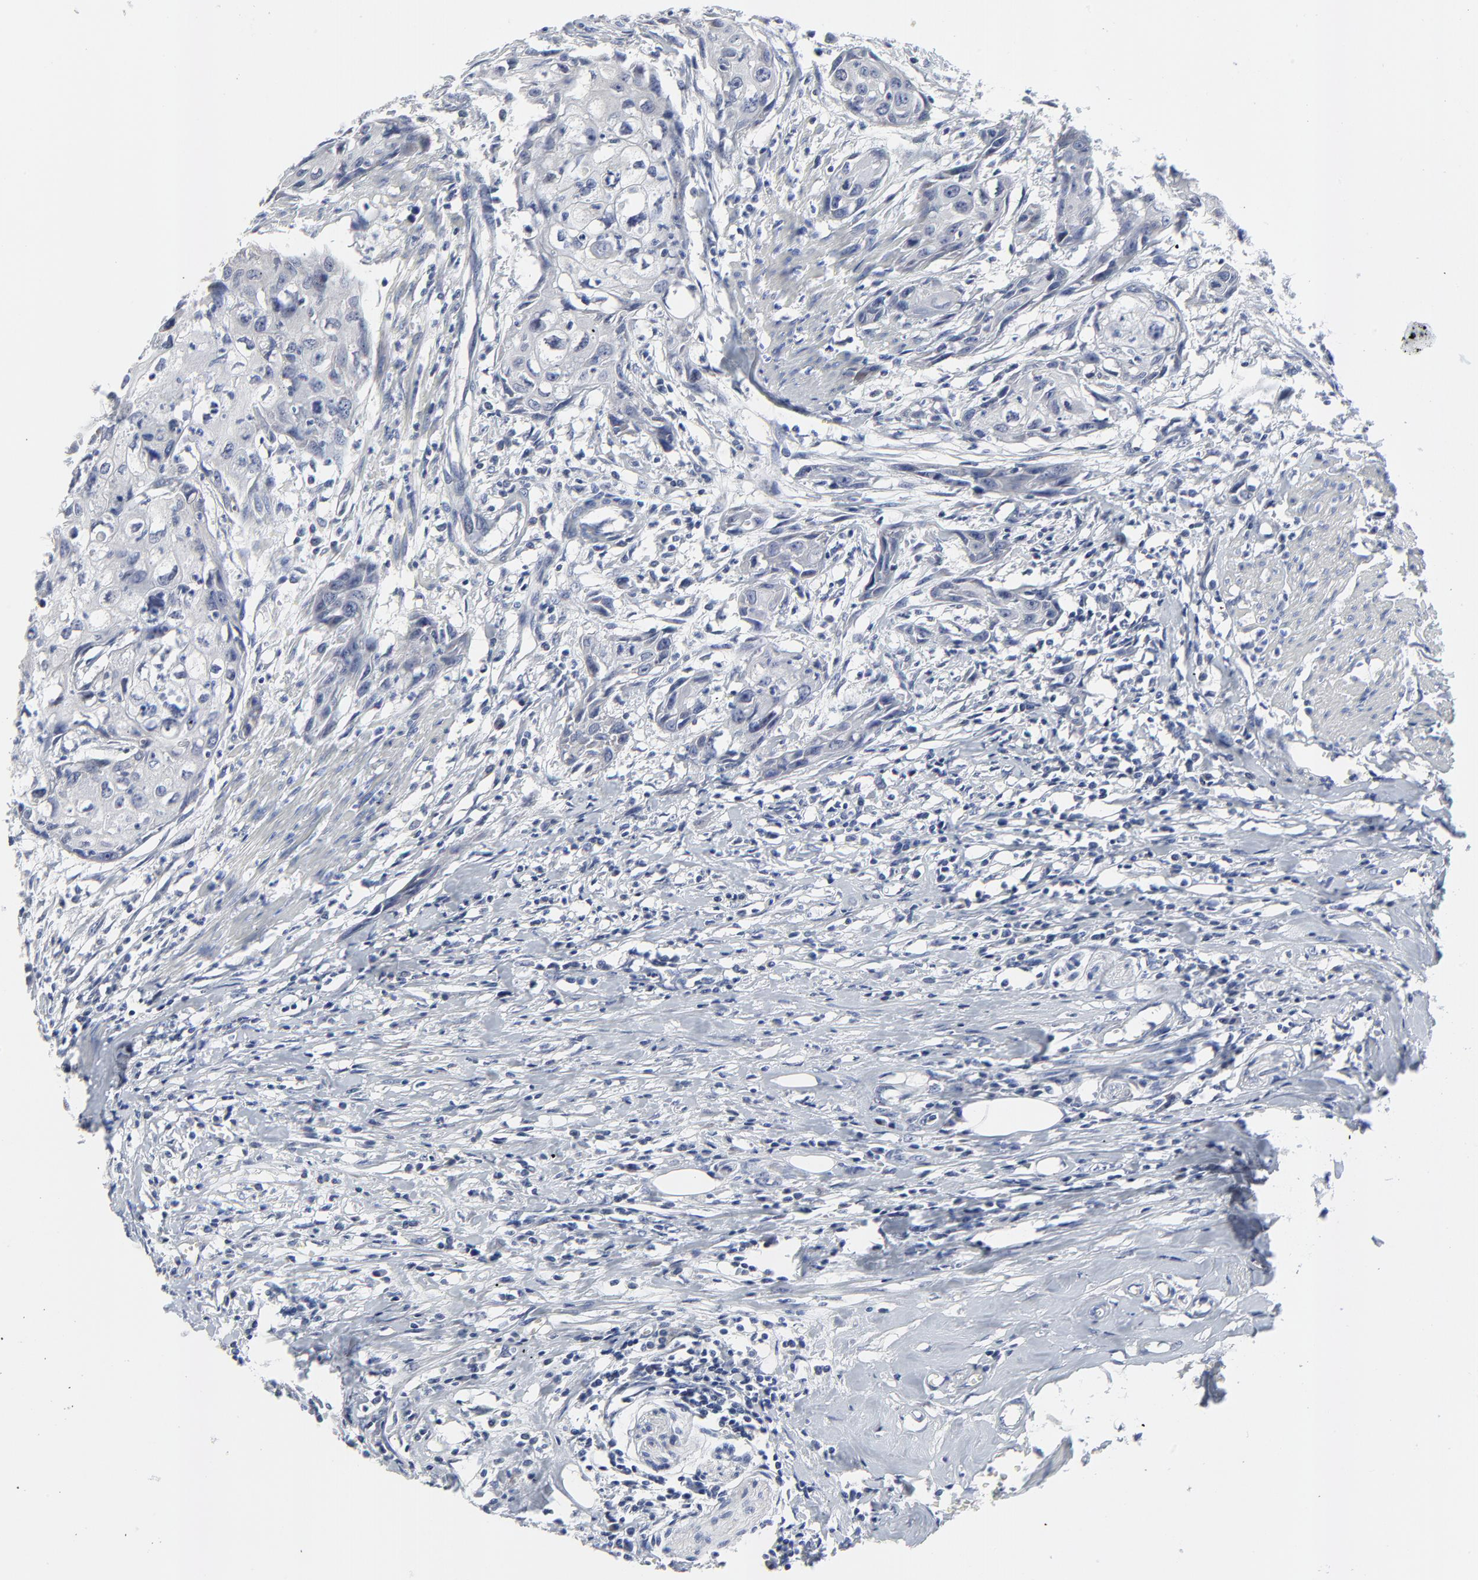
{"staining": {"intensity": "negative", "quantity": "none", "location": "none"}, "tissue": "urothelial cancer", "cell_type": "Tumor cells", "image_type": "cancer", "snomed": [{"axis": "morphology", "description": "Urothelial carcinoma, High grade"}, {"axis": "topography", "description": "Urinary bladder"}], "caption": "Urothelial cancer was stained to show a protein in brown. There is no significant staining in tumor cells.", "gene": "NLGN3", "patient": {"sex": "male", "age": 54}}